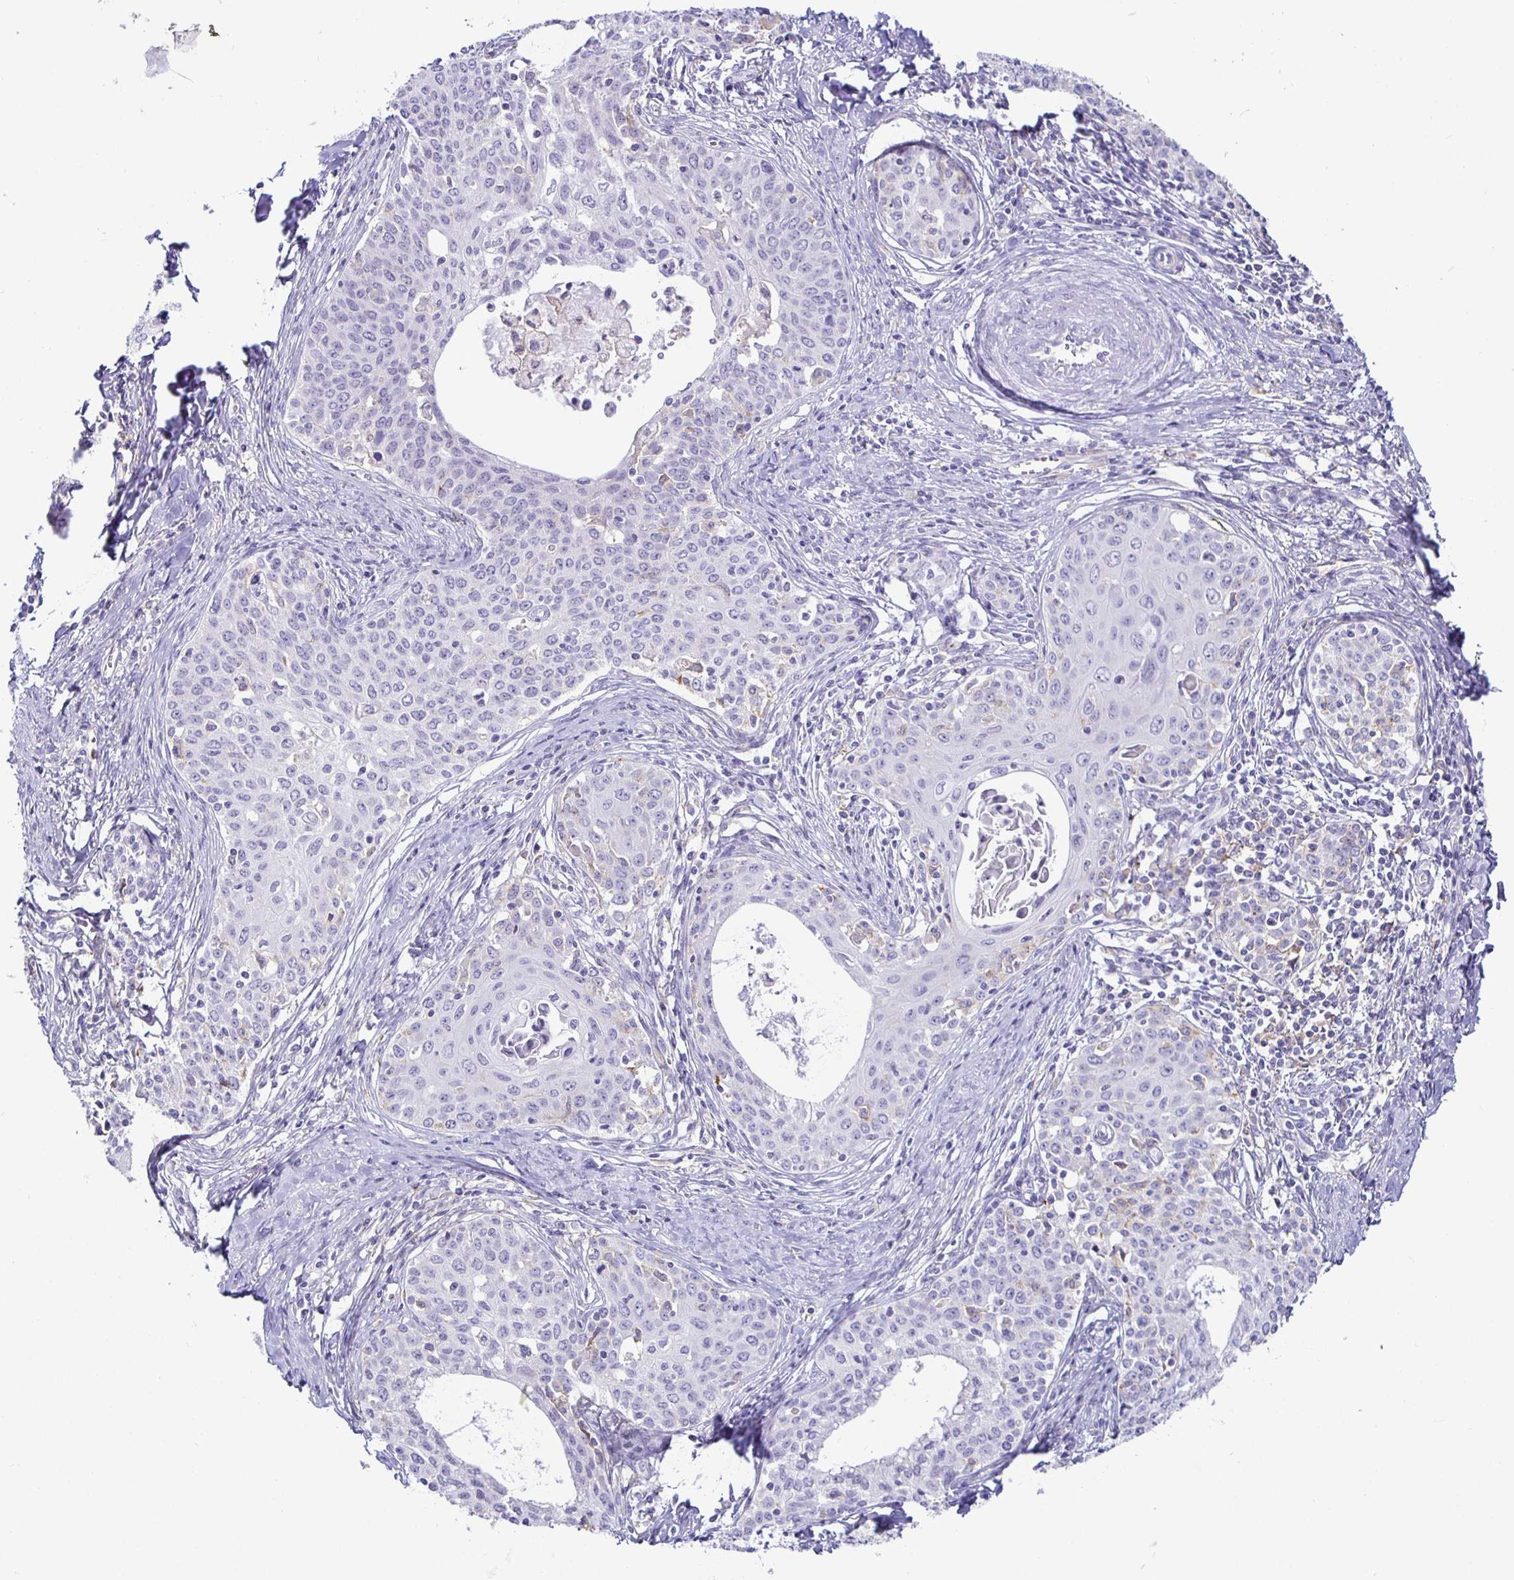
{"staining": {"intensity": "negative", "quantity": "none", "location": "none"}, "tissue": "cervical cancer", "cell_type": "Tumor cells", "image_type": "cancer", "snomed": [{"axis": "morphology", "description": "Squamous cell carcinoma, NOS"}, {"axis": "morphology", "description": "Adenocarcinoma, NOS"}, {"axis": "topography", "description": "Cervix"}], "caption": "Tumor cells are negative for protein expression in human cervical cancer. Nuclei are stained in blue.", "gene": "SIRPA", "patient": {"sex": "female", "age": 52}}